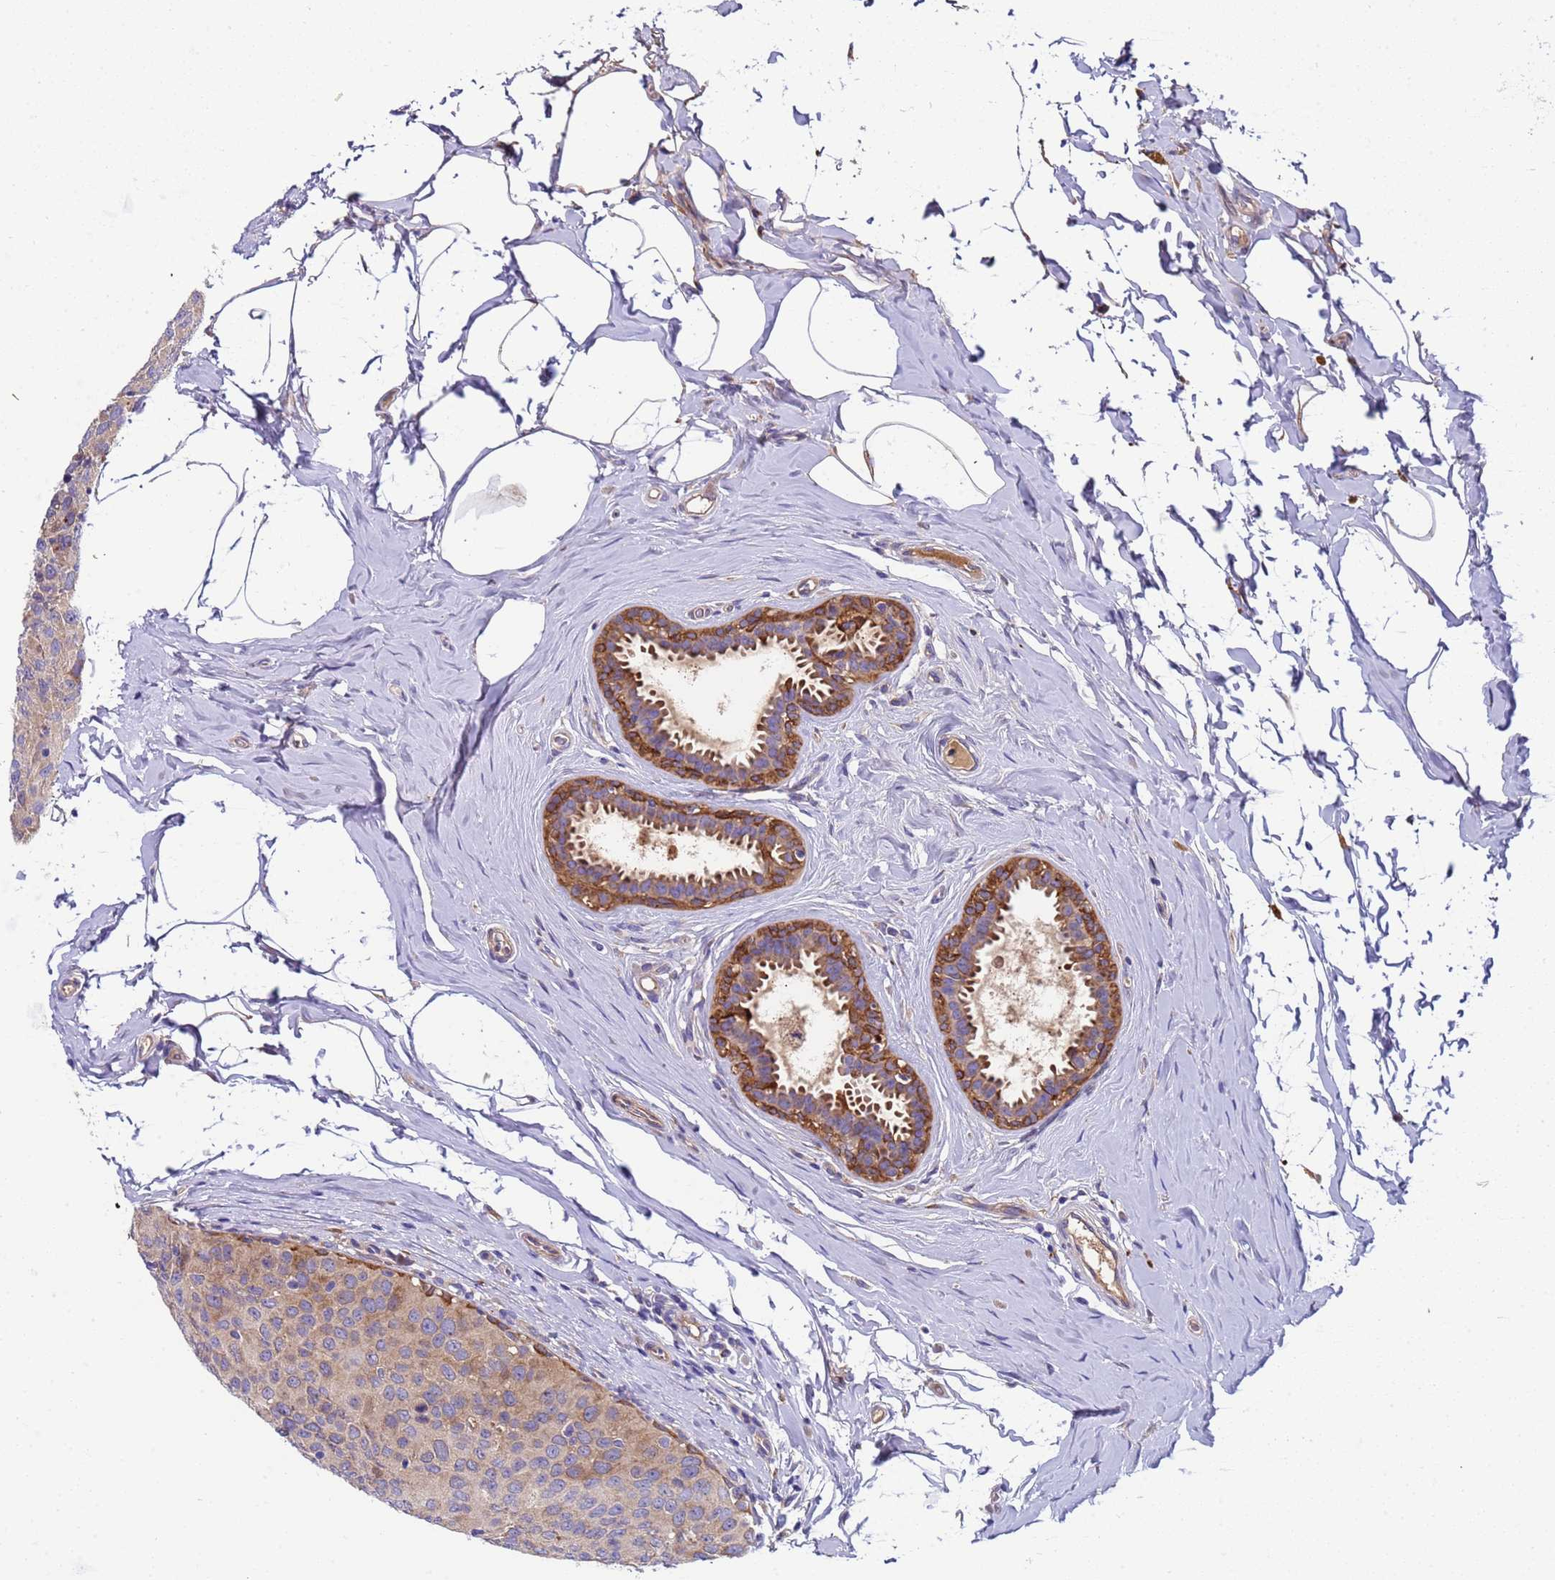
{"staining": {"intensity": "weak", "quantity": "25%-75%", "location": "cytoplasmic/membranous"}, "tissue": "breast cancer", "cell_type": "Tumor cells", "image_type": "cancer", "snomed": [{"axis": "morphology", "description": "Duct carcinoma"}, {"axis": "topography", "description": "Breast"}], "caption": "Tumor cells show weak cytoplasmic/membranous staining in approximately 25%-75% of cells in breast cancer.", "gene": "PAQR7", "patient": {"sex": "female", "age": 55}}